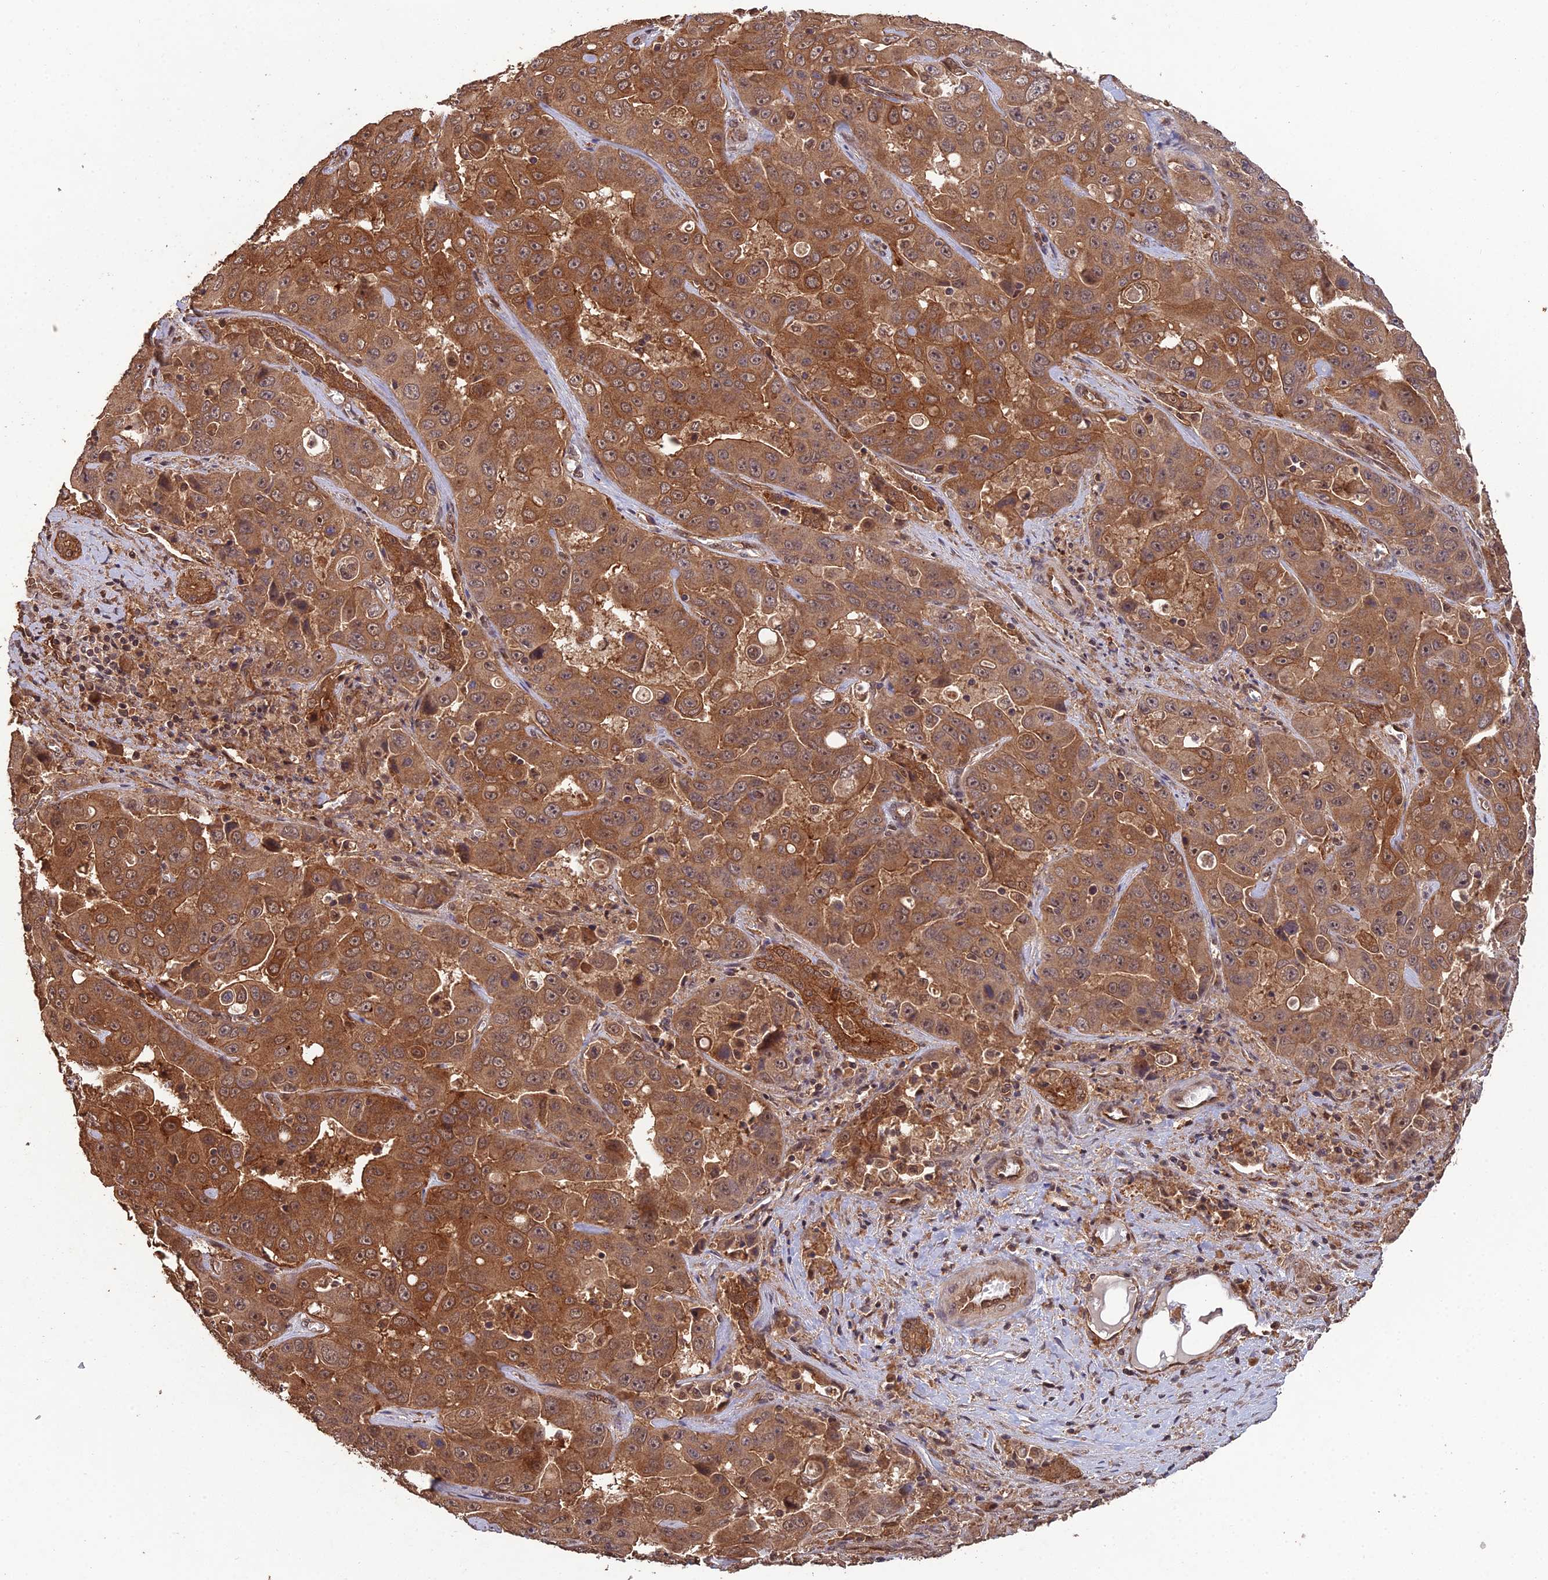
{"staining": {"intensity": "moderate", "quantity": ">75%", "location": "cytoplasmic/membranous,nuclear"}, "tissue": "liver cancer", "cell_type": "Tumor cells", "image_type": "cancer", "snomed": [{"axis": "morphology", "description": "Cholangiocarcinoma"}, {"axis": "topography", "description": "Liver"}], "caption": "Liver cancer was stained to show a protein in brown. There is medium levels of moderate cytoplasmic/membranous and nuclear expression in about >75% of tumor cells.", "gene": "RALGAPA2", "patient": {"sex": "female", "age": 52}}